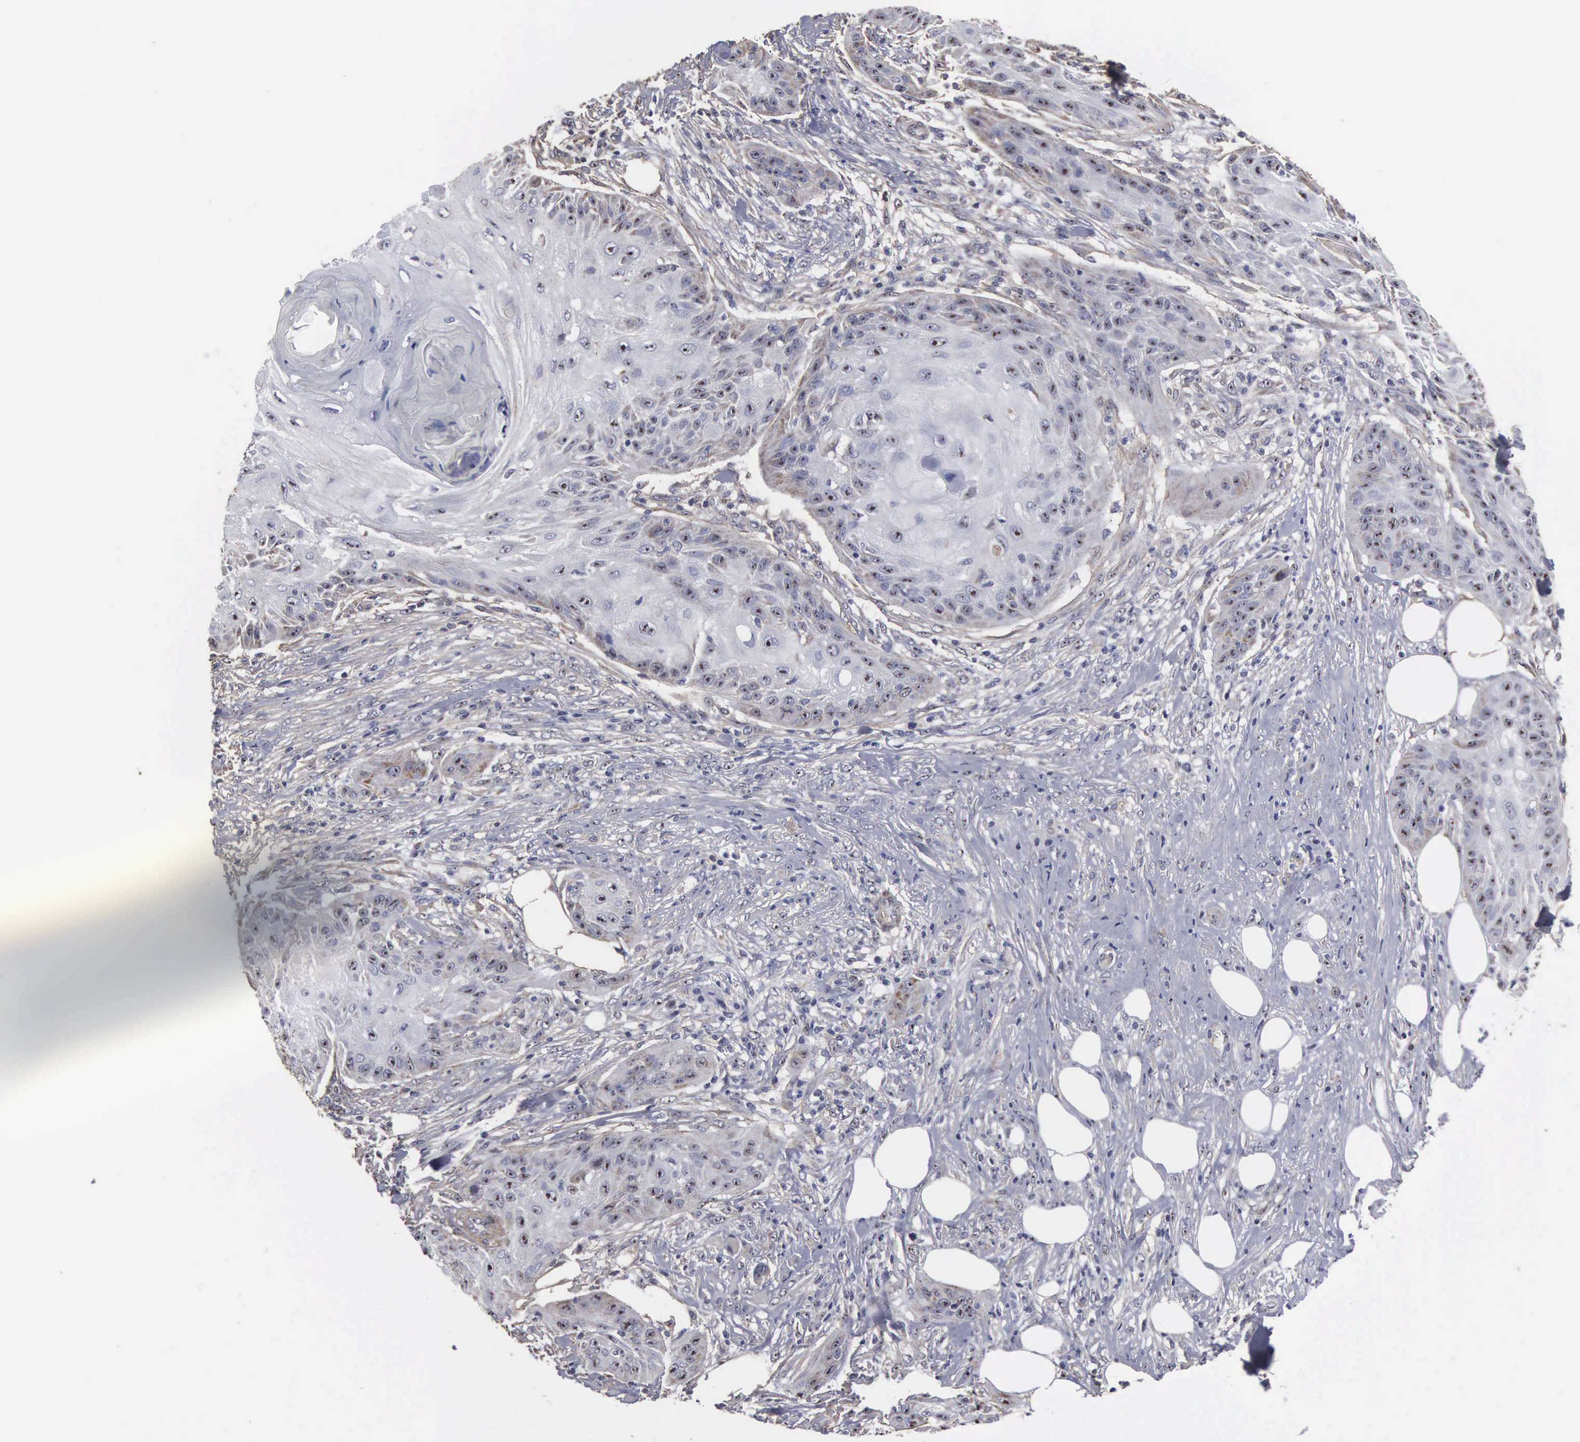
{"staining": {"intensity": "weak", "quantity": "<25%", "location": "nuclear"}, "tissue": "skin cancer", "cell_type": "Tumor cells", "image_type": "cancer", "snomed": [{"axis": "morphology", "description": "Squamous cell carcinoma, NOS"}, {"axis": "topography", "description": "Skin"}], "caption": "High power microscopy image of an IHC photomicrograph of skin cancer, revealing no significant expression in tumor cells.", "gene": "NGDN", "patient": {"sex": "female", "age": 88}}